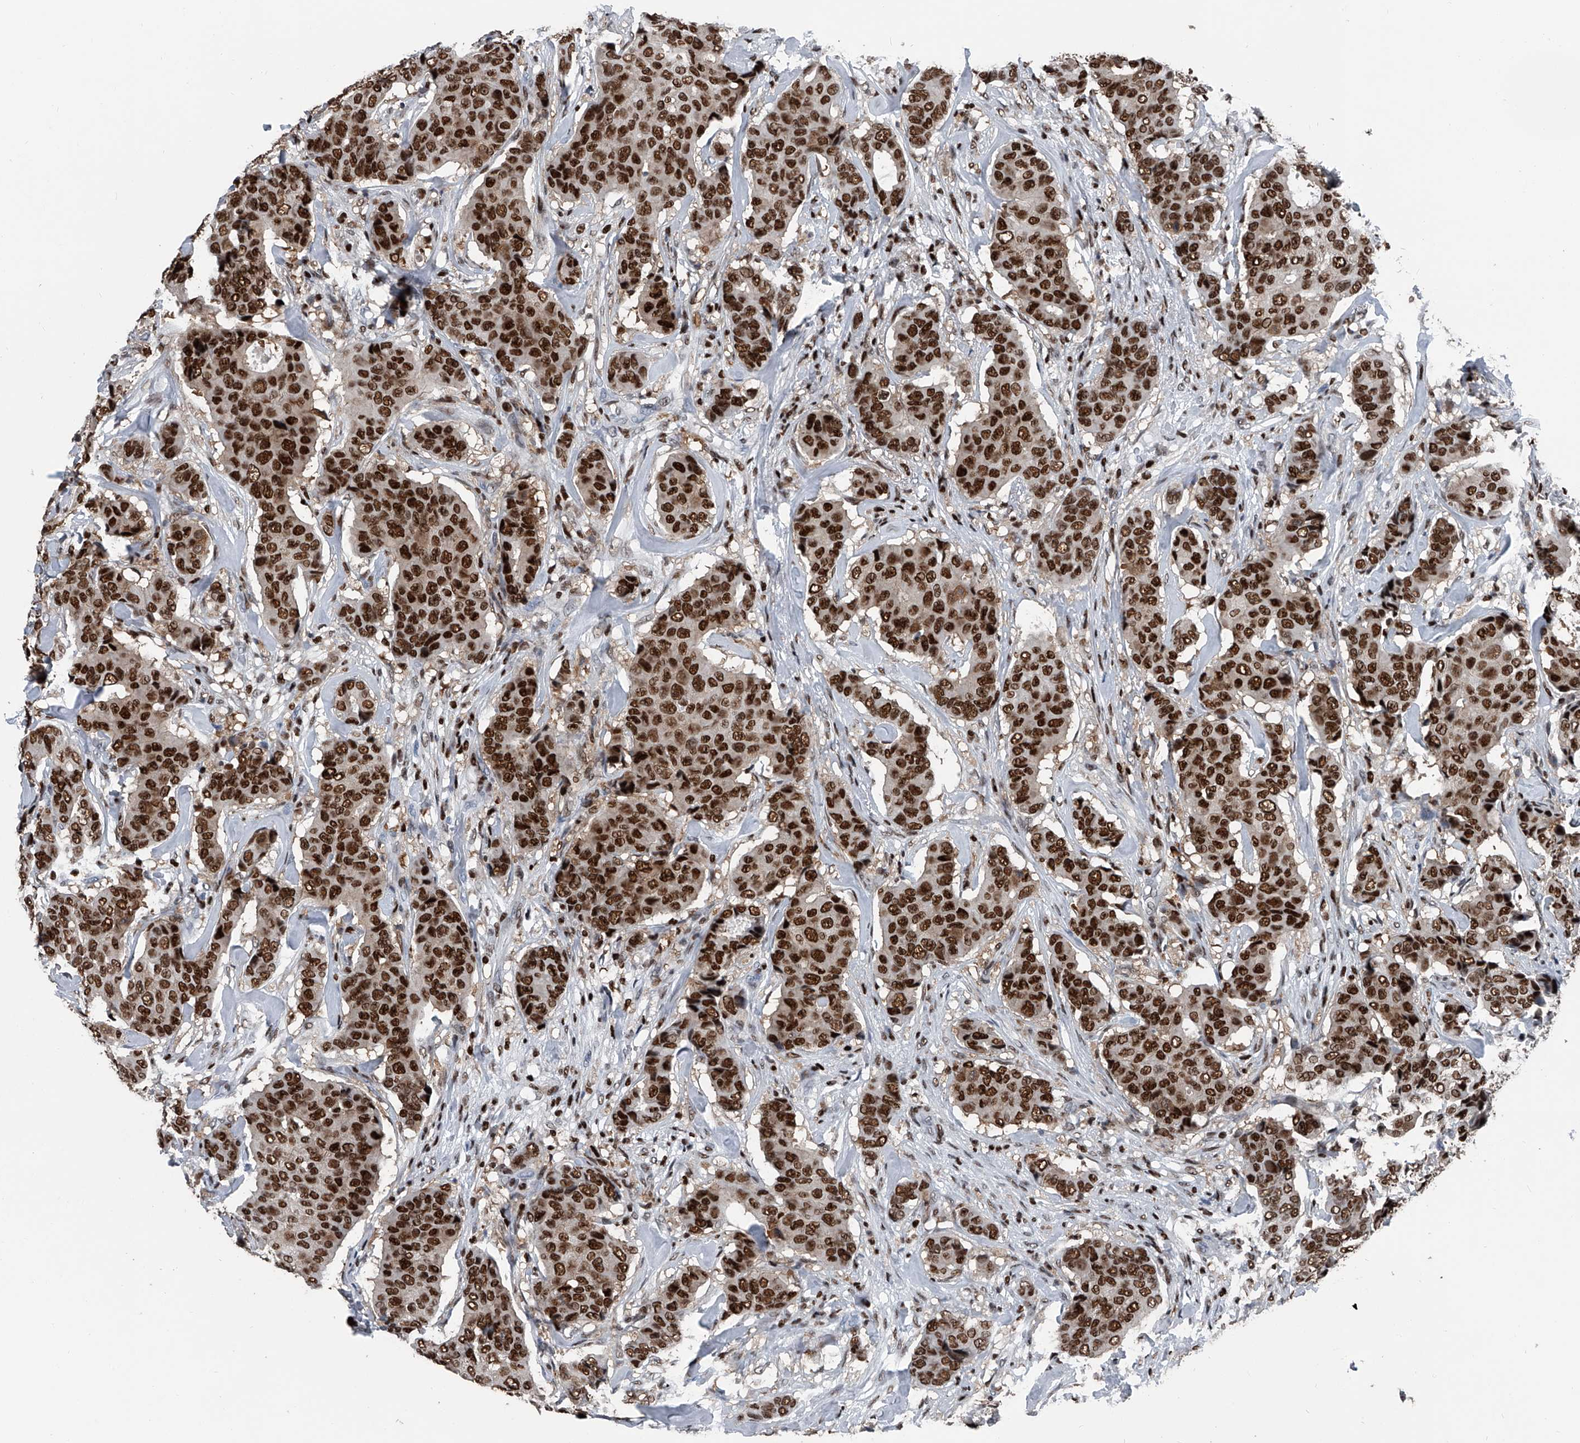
{"staining": {"intensity": "strong", "quantity": ">75%", "location": "nuclear"}, "tissue": "breast cancer", "cell_type": "Tumor cells", "image_type": "cancer", "snomed": [{"axis": "morphology", "description": "Duct carcinoma"}, {"axis": "topography", "description": "Breast"}], "caption": "Immunohistochemical staining of infiltrating ductal carcinoma (breast) shows strong nuclear protein staining in about >75% of tumor cells.", "gene": "FKBP5", "patient": {"sex": "female", "age": 75}}